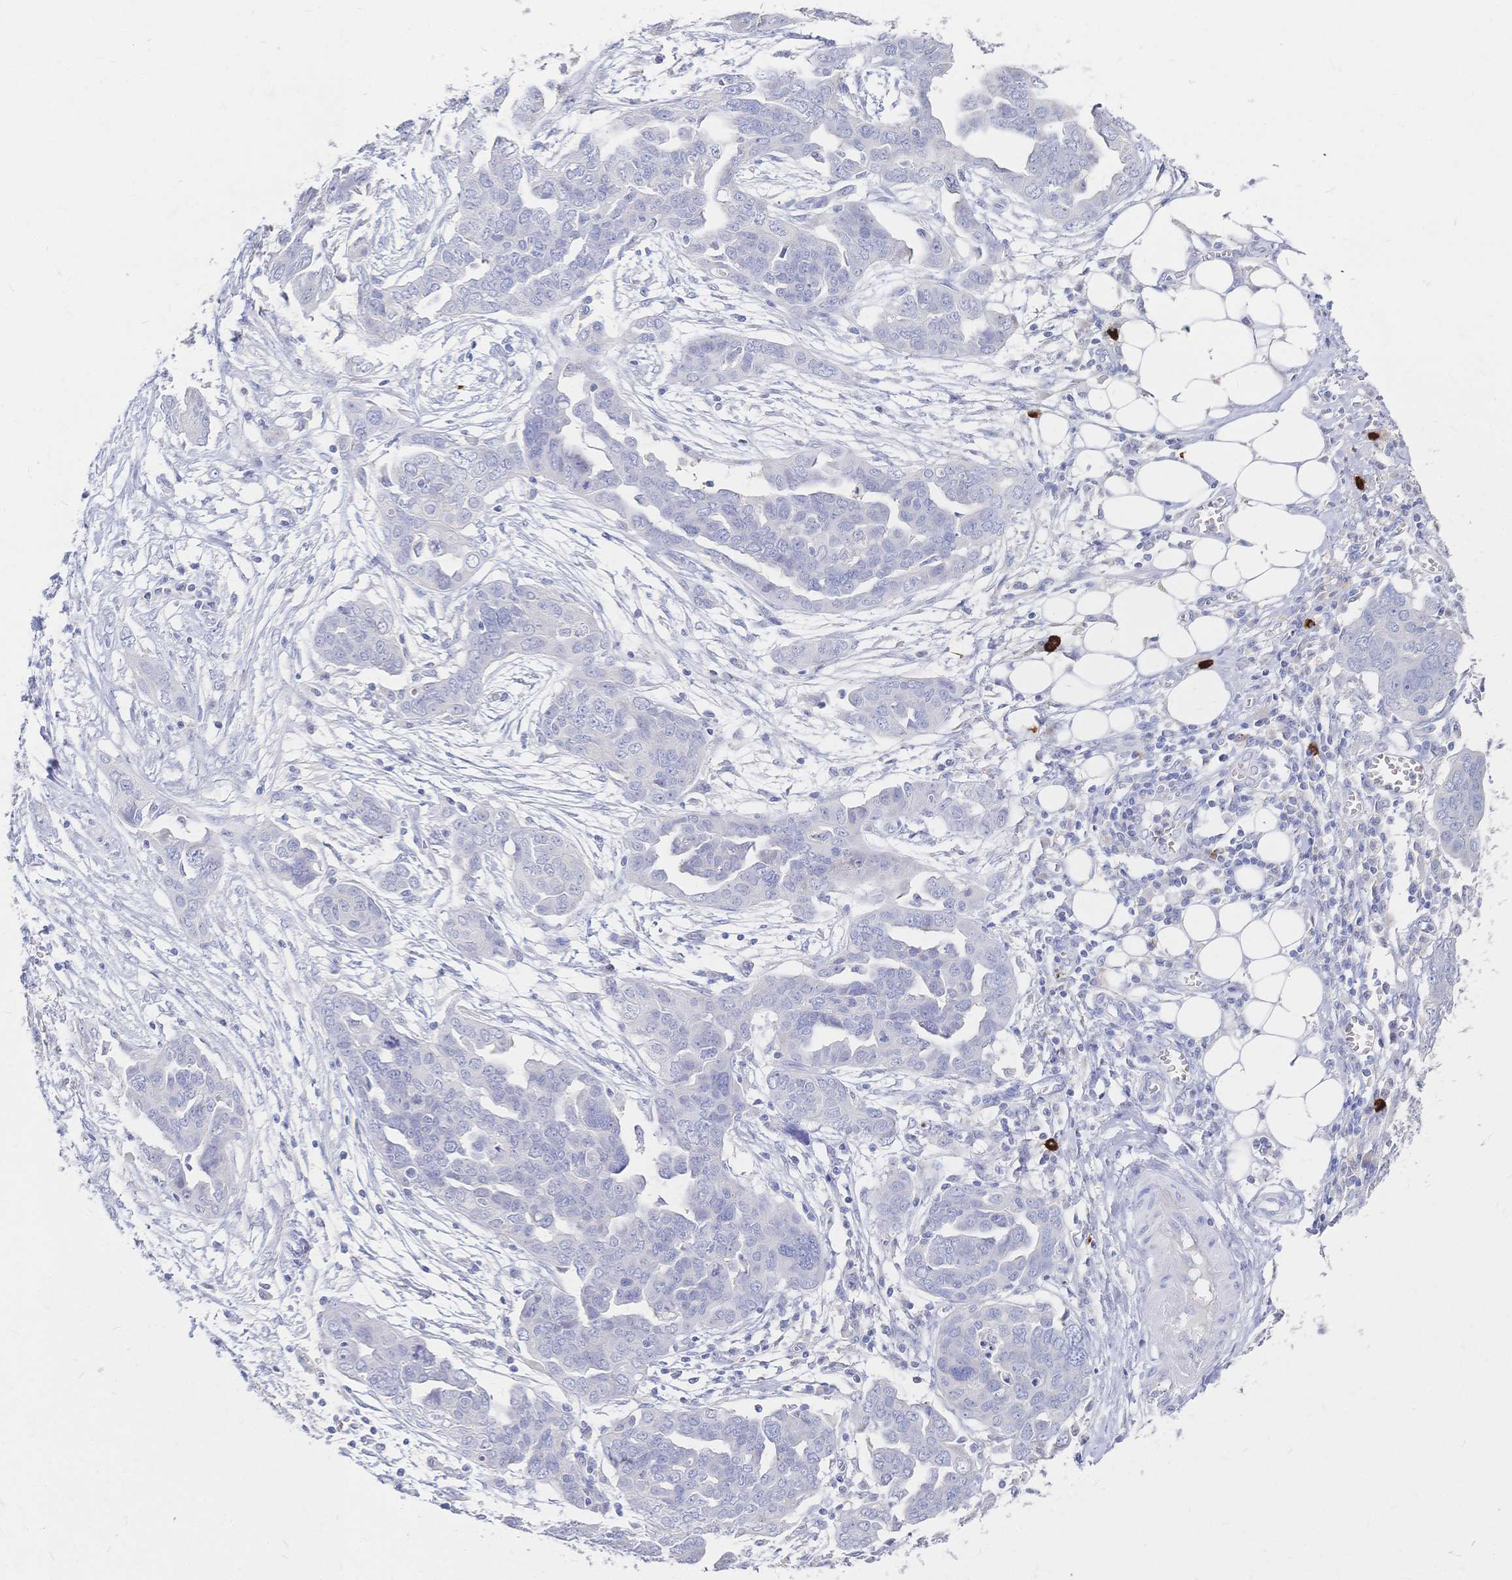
{"staining": {"intensity": "negative", "quantity": "none", "location": "none"}, "tissue": "ovarian cancer", "cell_type": "Tumor cells", "image_type": "cancer", "snomed": [{"axis": "morphology", "description": "Cystadenocarcinoma, serous, NOS"}, {"axis": "topography", "description": "Ovary"}], "caption": "High power microscopy histopathology image of an IHC photomicrograph of ovarian cancer (serous cystadenocarcinoma), revealing no significant positivity in tumor cells.", "gene": "IL2RB", "patient": {"sex": "female", "age": 59}}